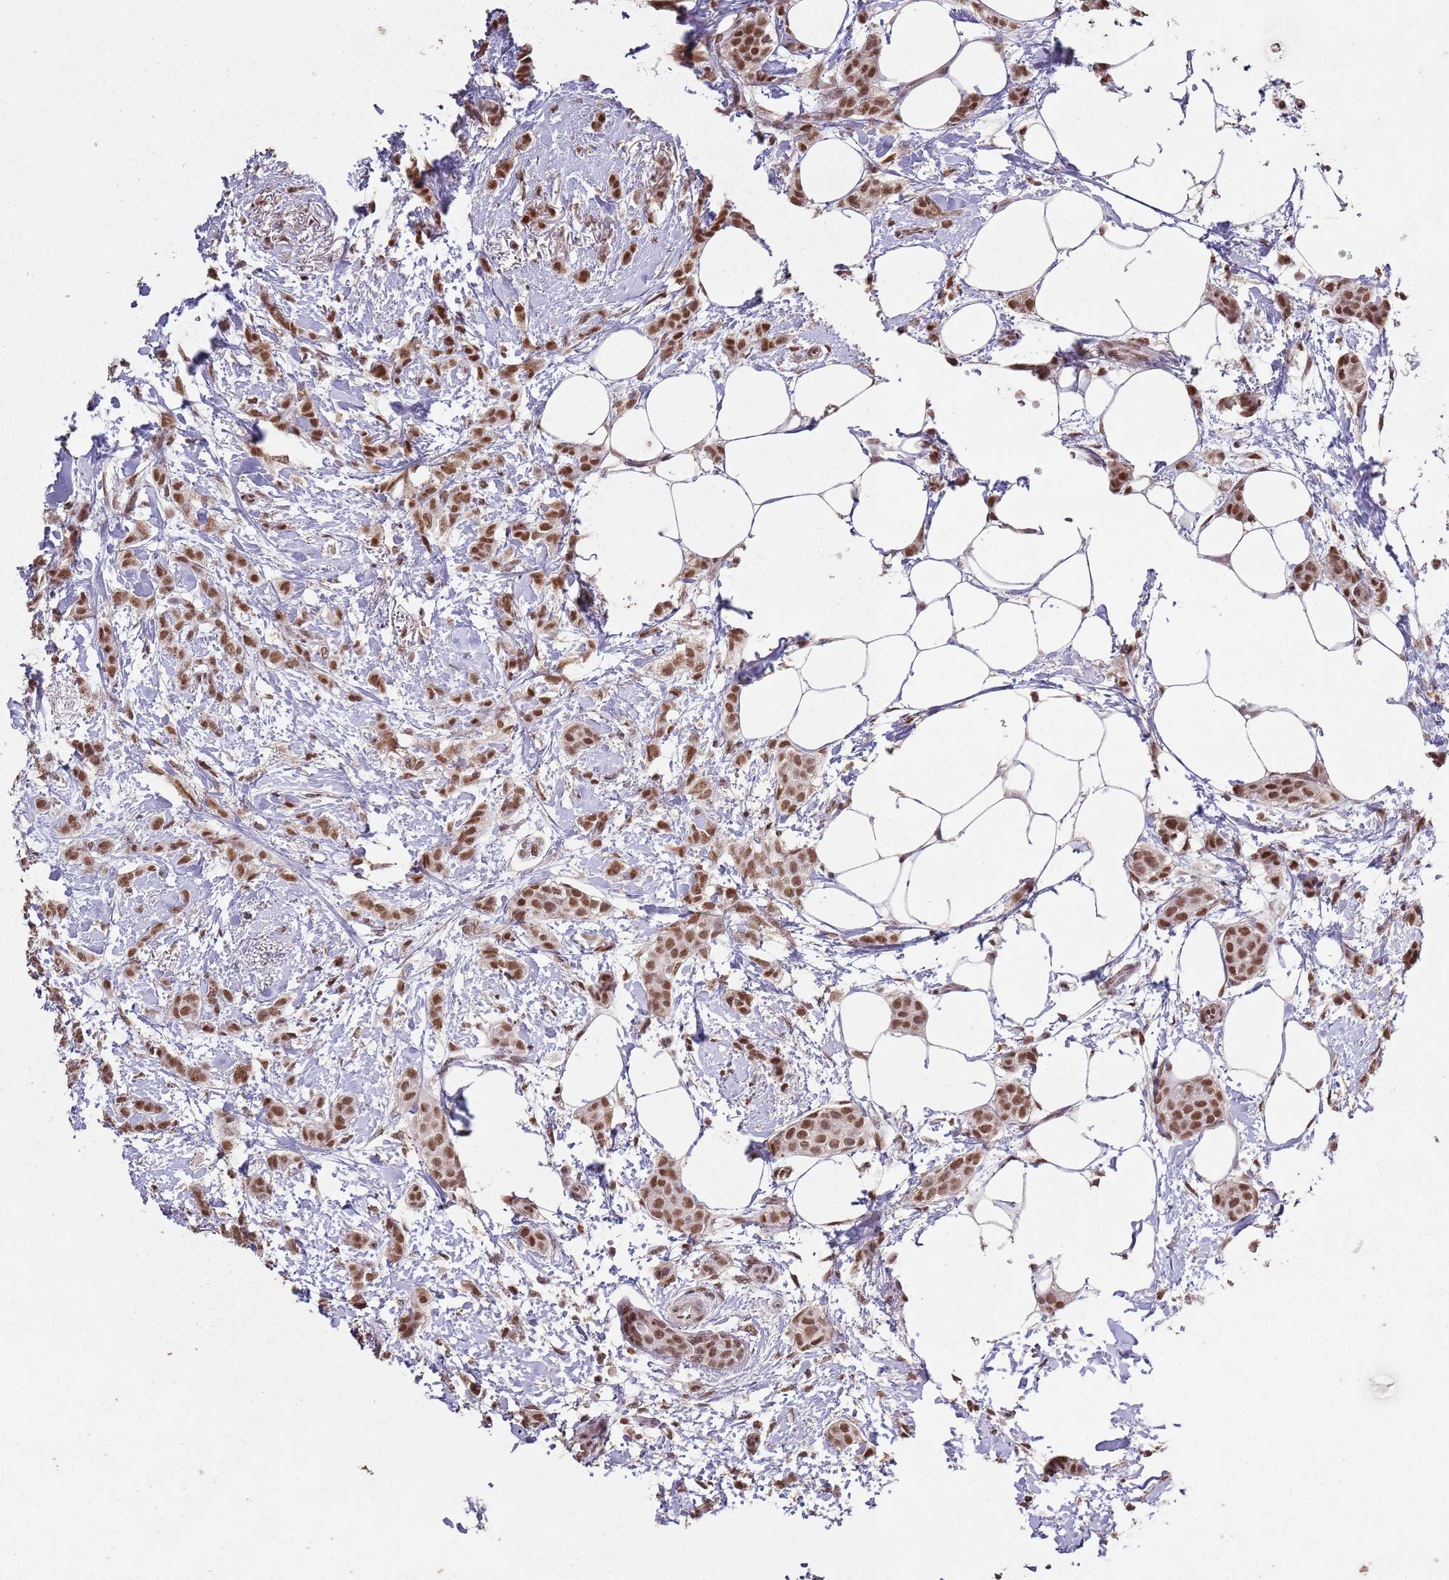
{"staining": {"intensity": "strong", "quantity": ">75%", "location": "nuclear"}, "tissue": "breast cancer", "cell_type": "Tumor cells", "image_type": "cancer", "snomed": [{"axis": "morphology", "description": "Duct carcinoma"}, {"axis": "topography", "description": "Breast"}], "caption": "A brown stain highlights strong nuclear positivity of a protein in intraductal carcinoma (breast) tumor cells.", "gene": "ARL14EP", "patient": {"sex": "female", "age": 72}}